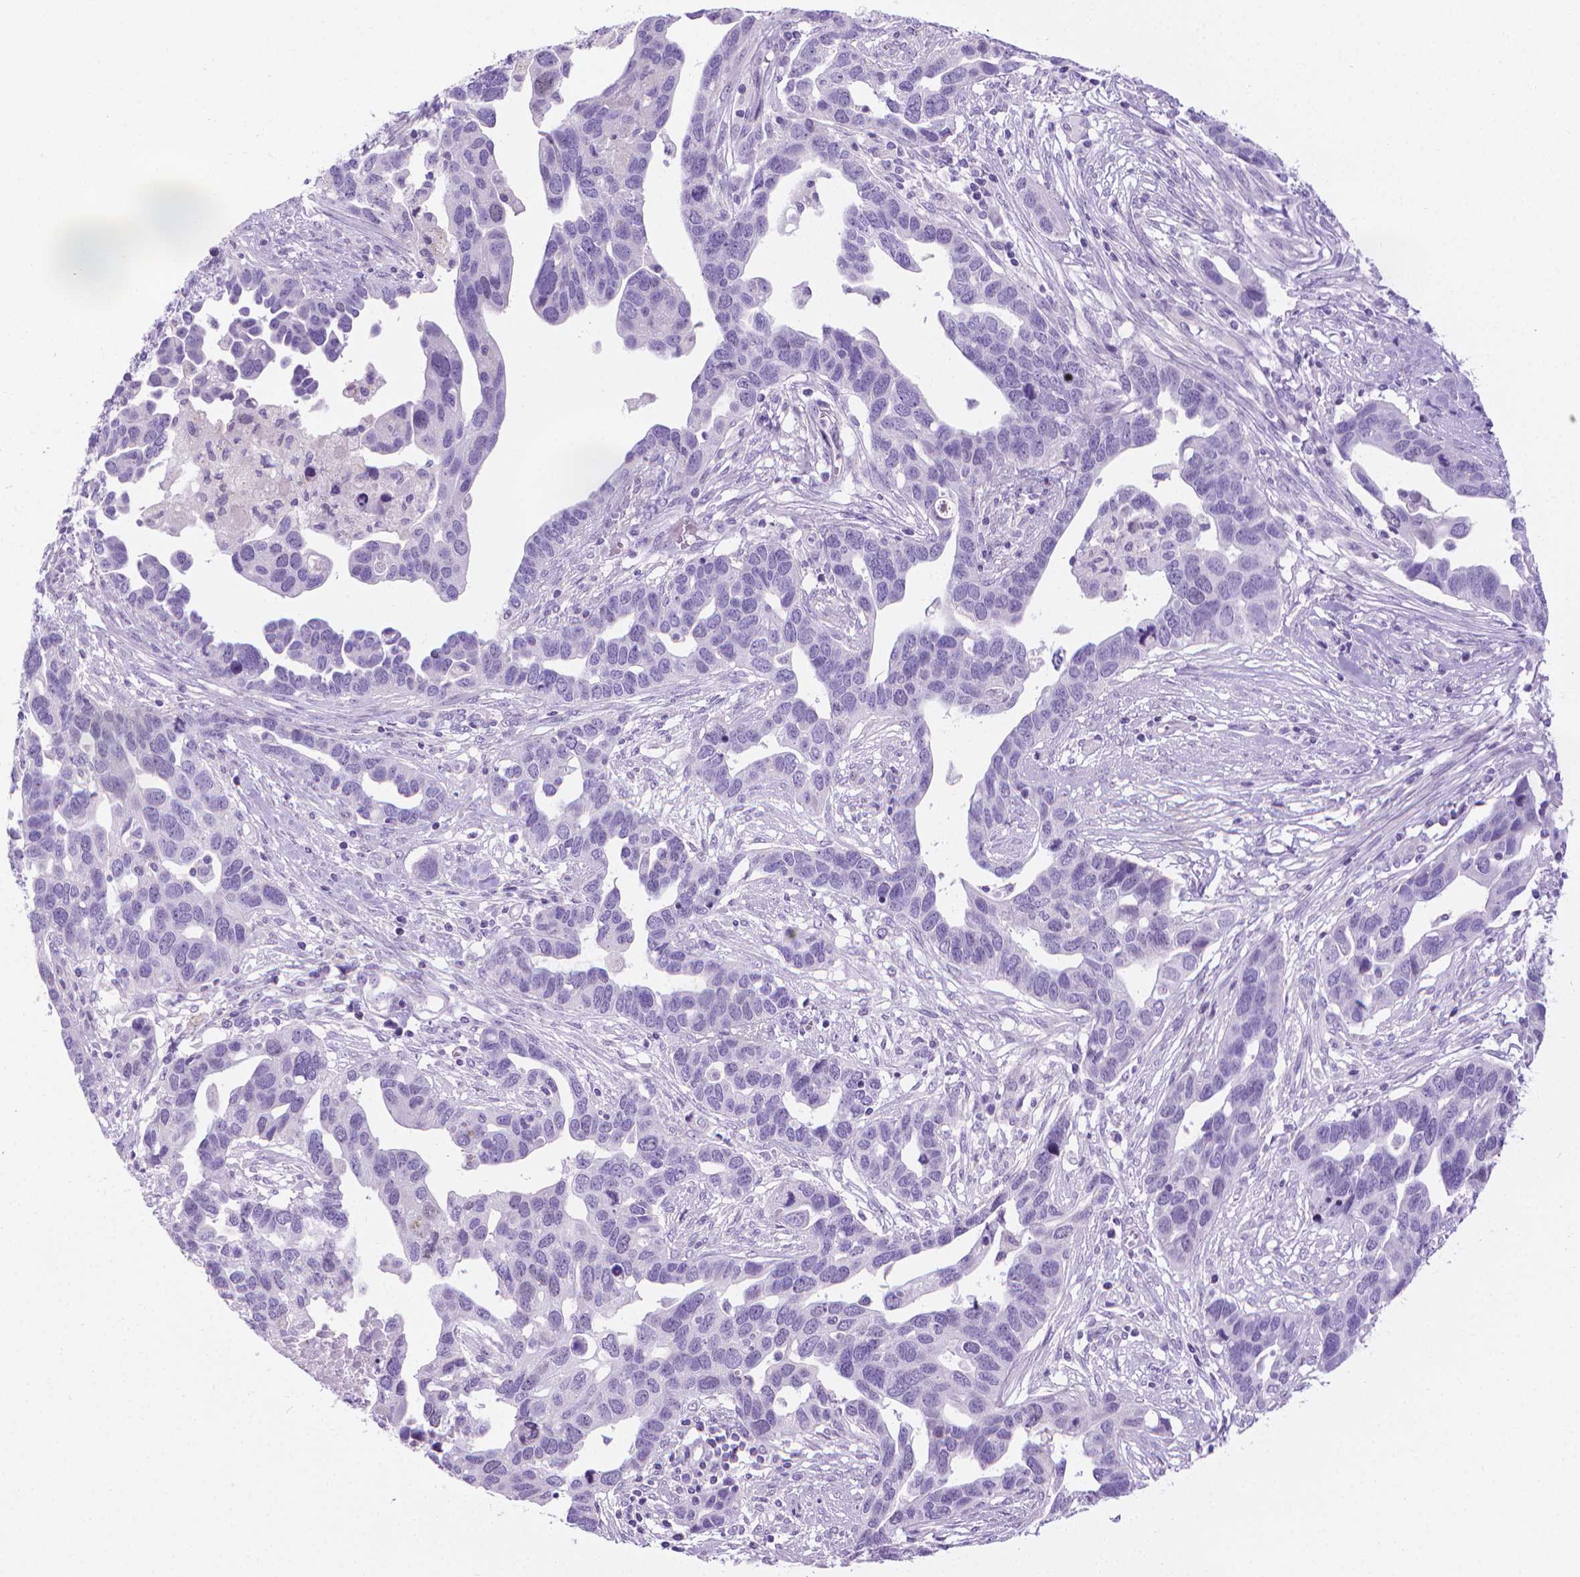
{"staining": {"intensity": "negative", "quantity": "none", "location": "none"}, "tissue": "ovarian cancer", "cell_type": "Tumor cells", "image_type": "cancer", "snomed": [{"axis": "morphology", "description": "Cystadenocarcinoma, serous, NOS"}, {"axis": "topography", "description": "Ovary"}], "caption": "A photomicrograph of human ovarian cancer (serous cystadenocarcinoma) is negative for staining in tumor cells.", "gene": "SPAG6", "patient": {"sex": "female", "age": 54}}